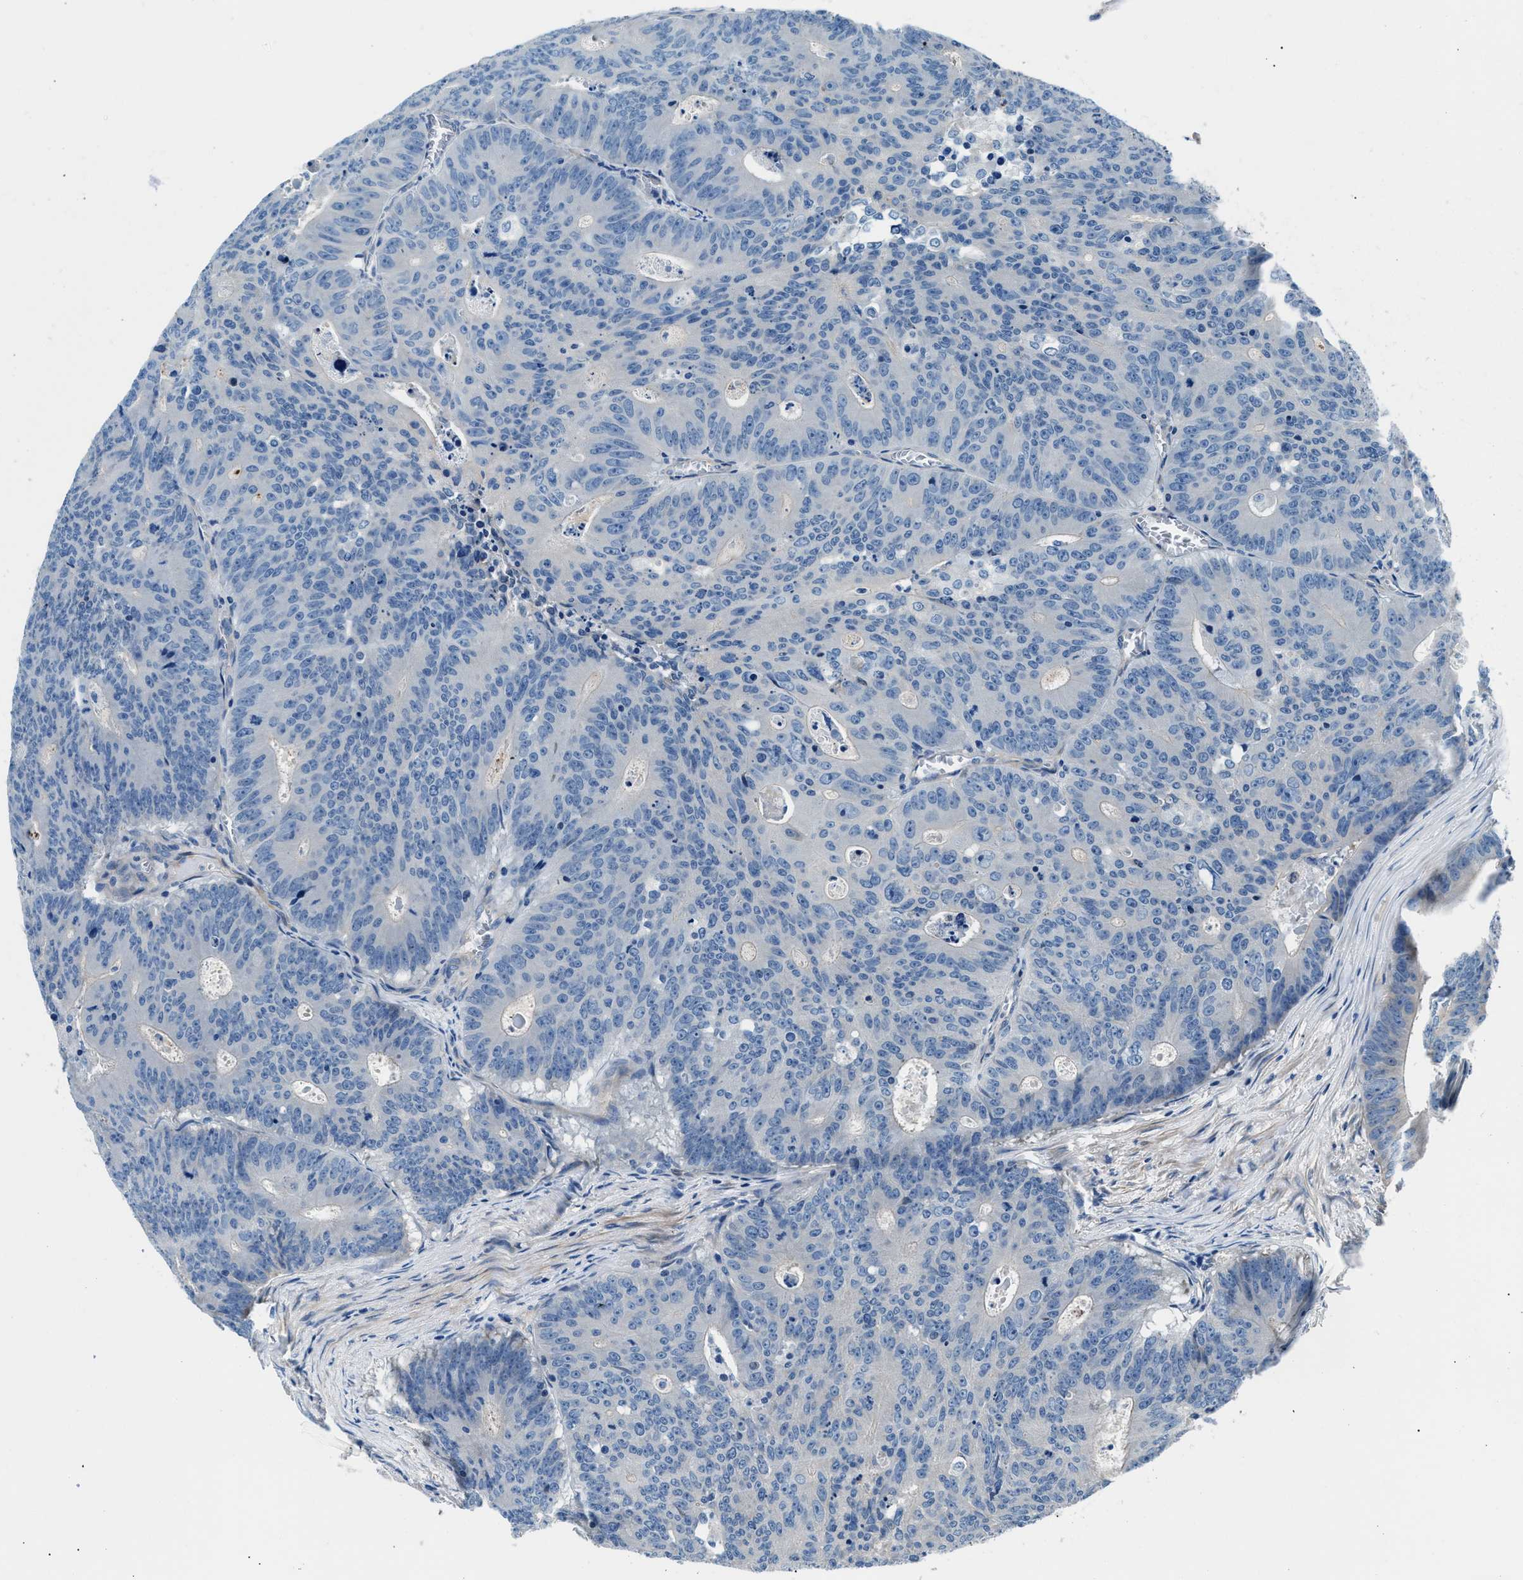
{"staining": {"intensity": "negative", "quantity": "none", "location": "none"}, "tissue": "colorectal cancer", "cell_type": "Tumor cells", "image_type": "cancer", "snomed": [{"axis": "morphology", "description": "Adenocarcinoma, NOS"}, {"axis": "topography", "description": "Colon"}], "caption": "Immunohistochemical staining of colorectal cancer (adenocarcinoma) demonstrates no significant expression in tumor cells.", "gene": "CDRT4", "patient": {"sex": "male", "age": 87}}